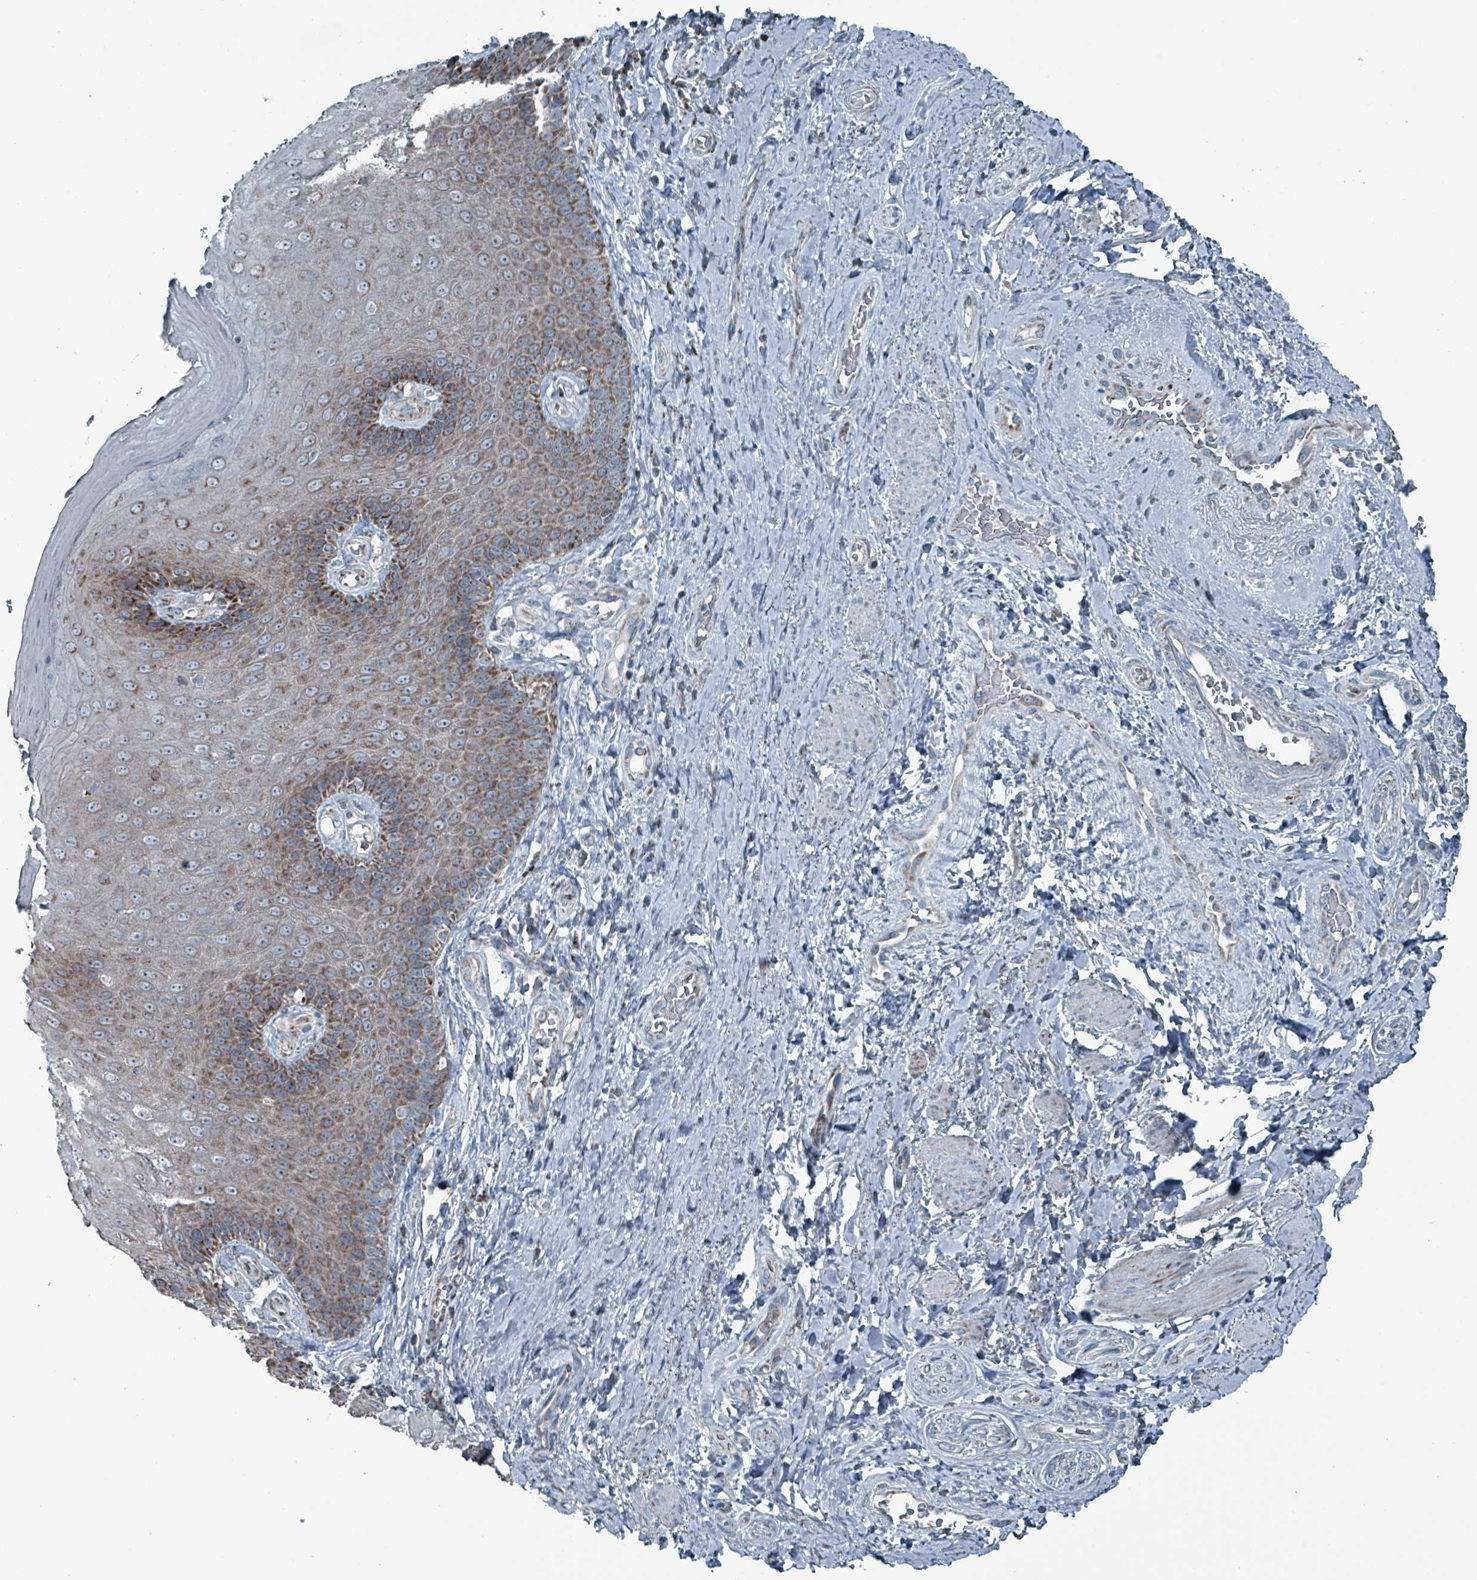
{"staining": {"intensity": "moderate", "quantity": "25%-75%", "location": "cytoplasmic/membranous"}, "tissue": "skin", "cell_type": "Epidermal cells", "image_type": "normal", "snomed": [{"axis": "morphology", "description": "Normal tissue, NOS"}, {"axis": "topography", "description": "Anal"}, {"axis": "topography", "description": "Peripheral nerve tissue"}], "caption": "Human skin stained with a brown dye shows moderate cytoplasmic/membranous positive positivity in about 25%-75% of epidermal cells.", "gene": "ABHD18", "patient": {"sex": "male", "age": 53}}